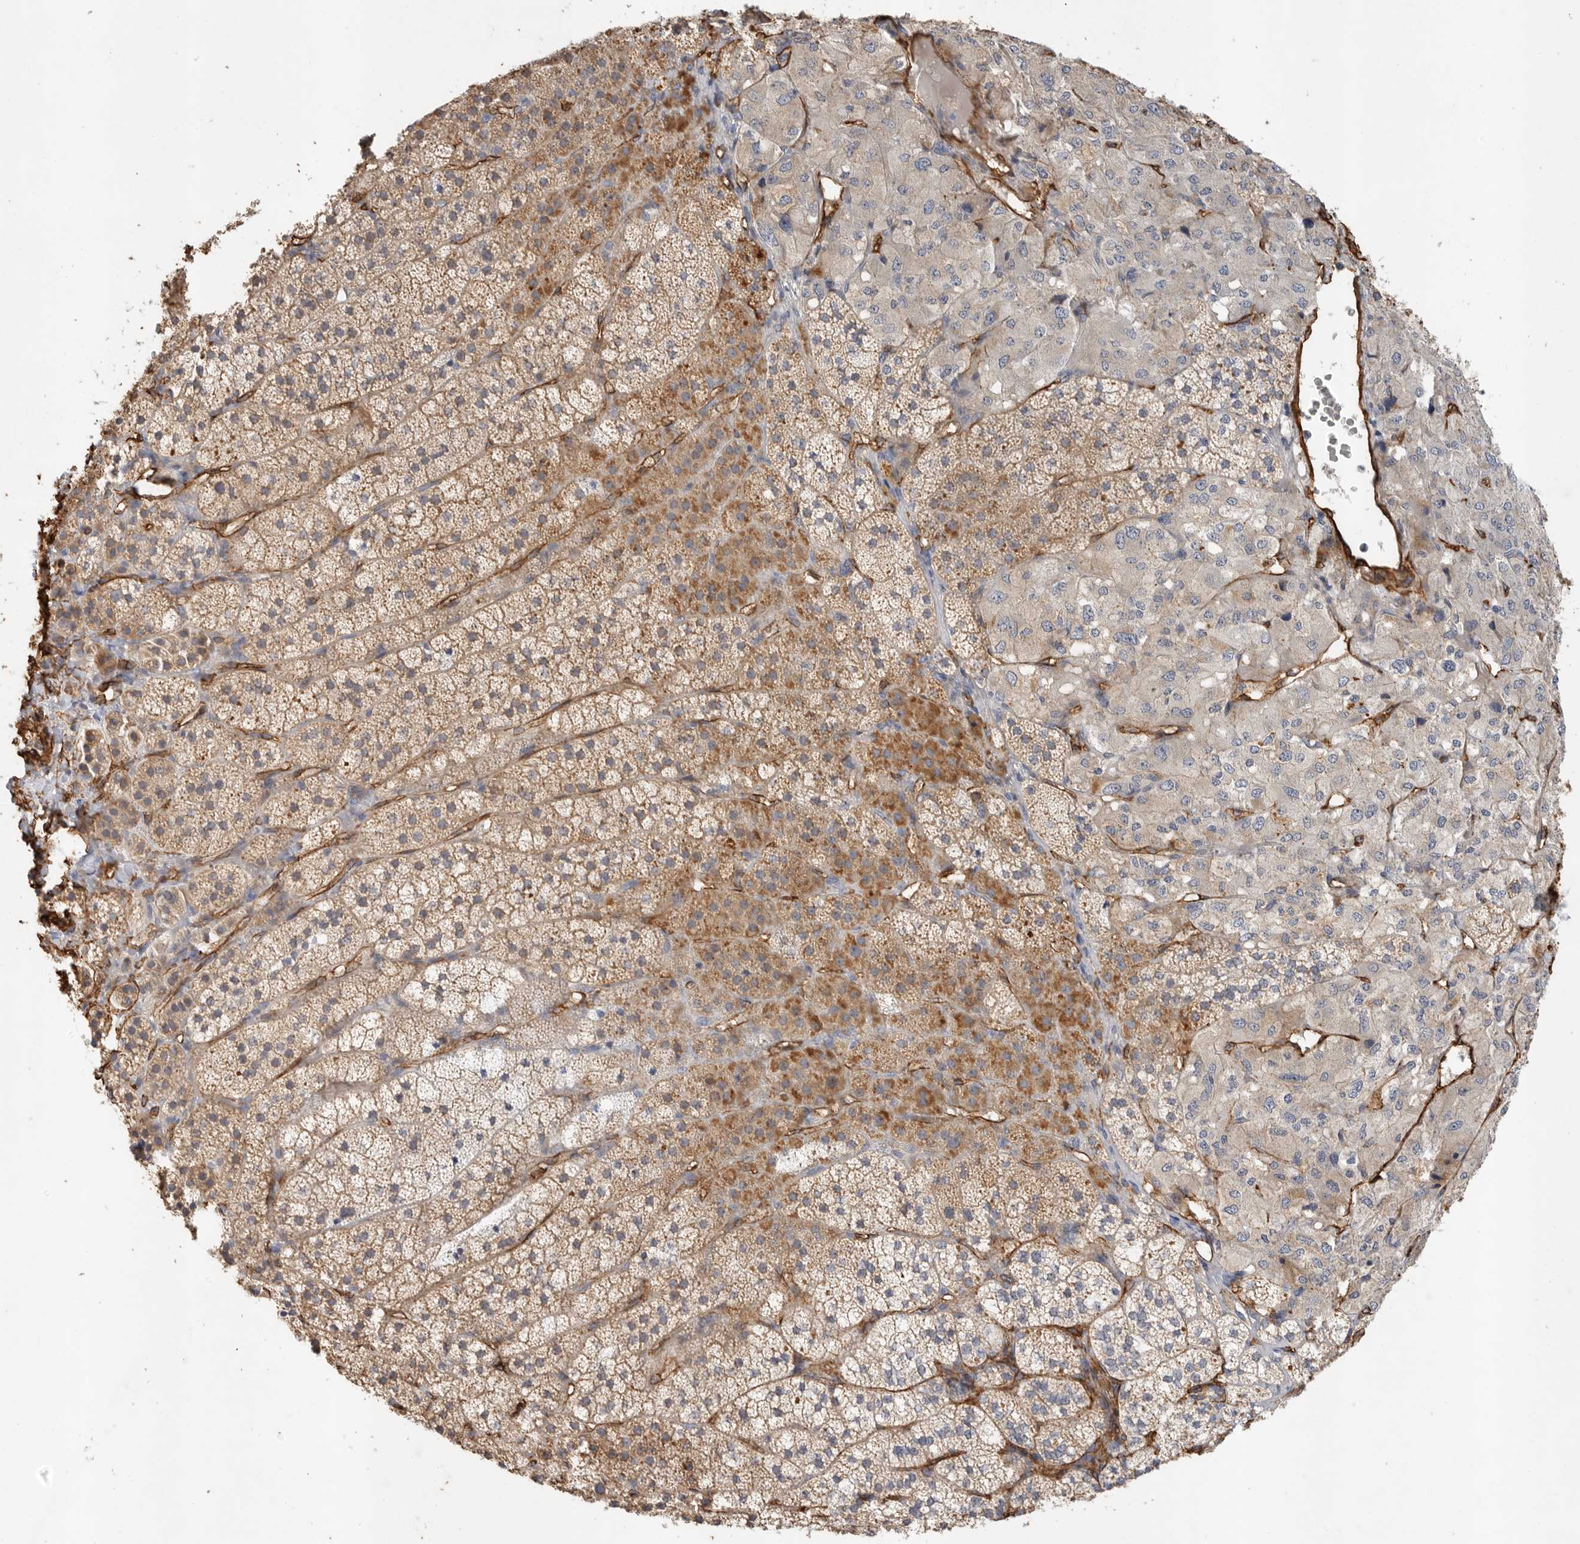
{"staining": {"intensity": "moderate", "quantity": ">75%", "location": "cytoplasmic/membranous"}, "tissue": "adrenal gland", "cell_type": "Glandular cells", "image_type": "normal", "snomed": [{"axis": "morphology", "description": "Normal tissue, NOS"}, {"axis": "topography", "description": "Adrenal gland"}], "caption": "The photomicrograph demonstrates staining of benign adrenal gland, revealing moderate cytoplasmic/membranous protein positivity (brown color) within glandular cells. Using DAB (brown) and hematoxylin (blue) stains, captured at high magnification using brightfield microscopy.", "gene": "JMJD4", "patient": {"sex": "female", "age": 44}}